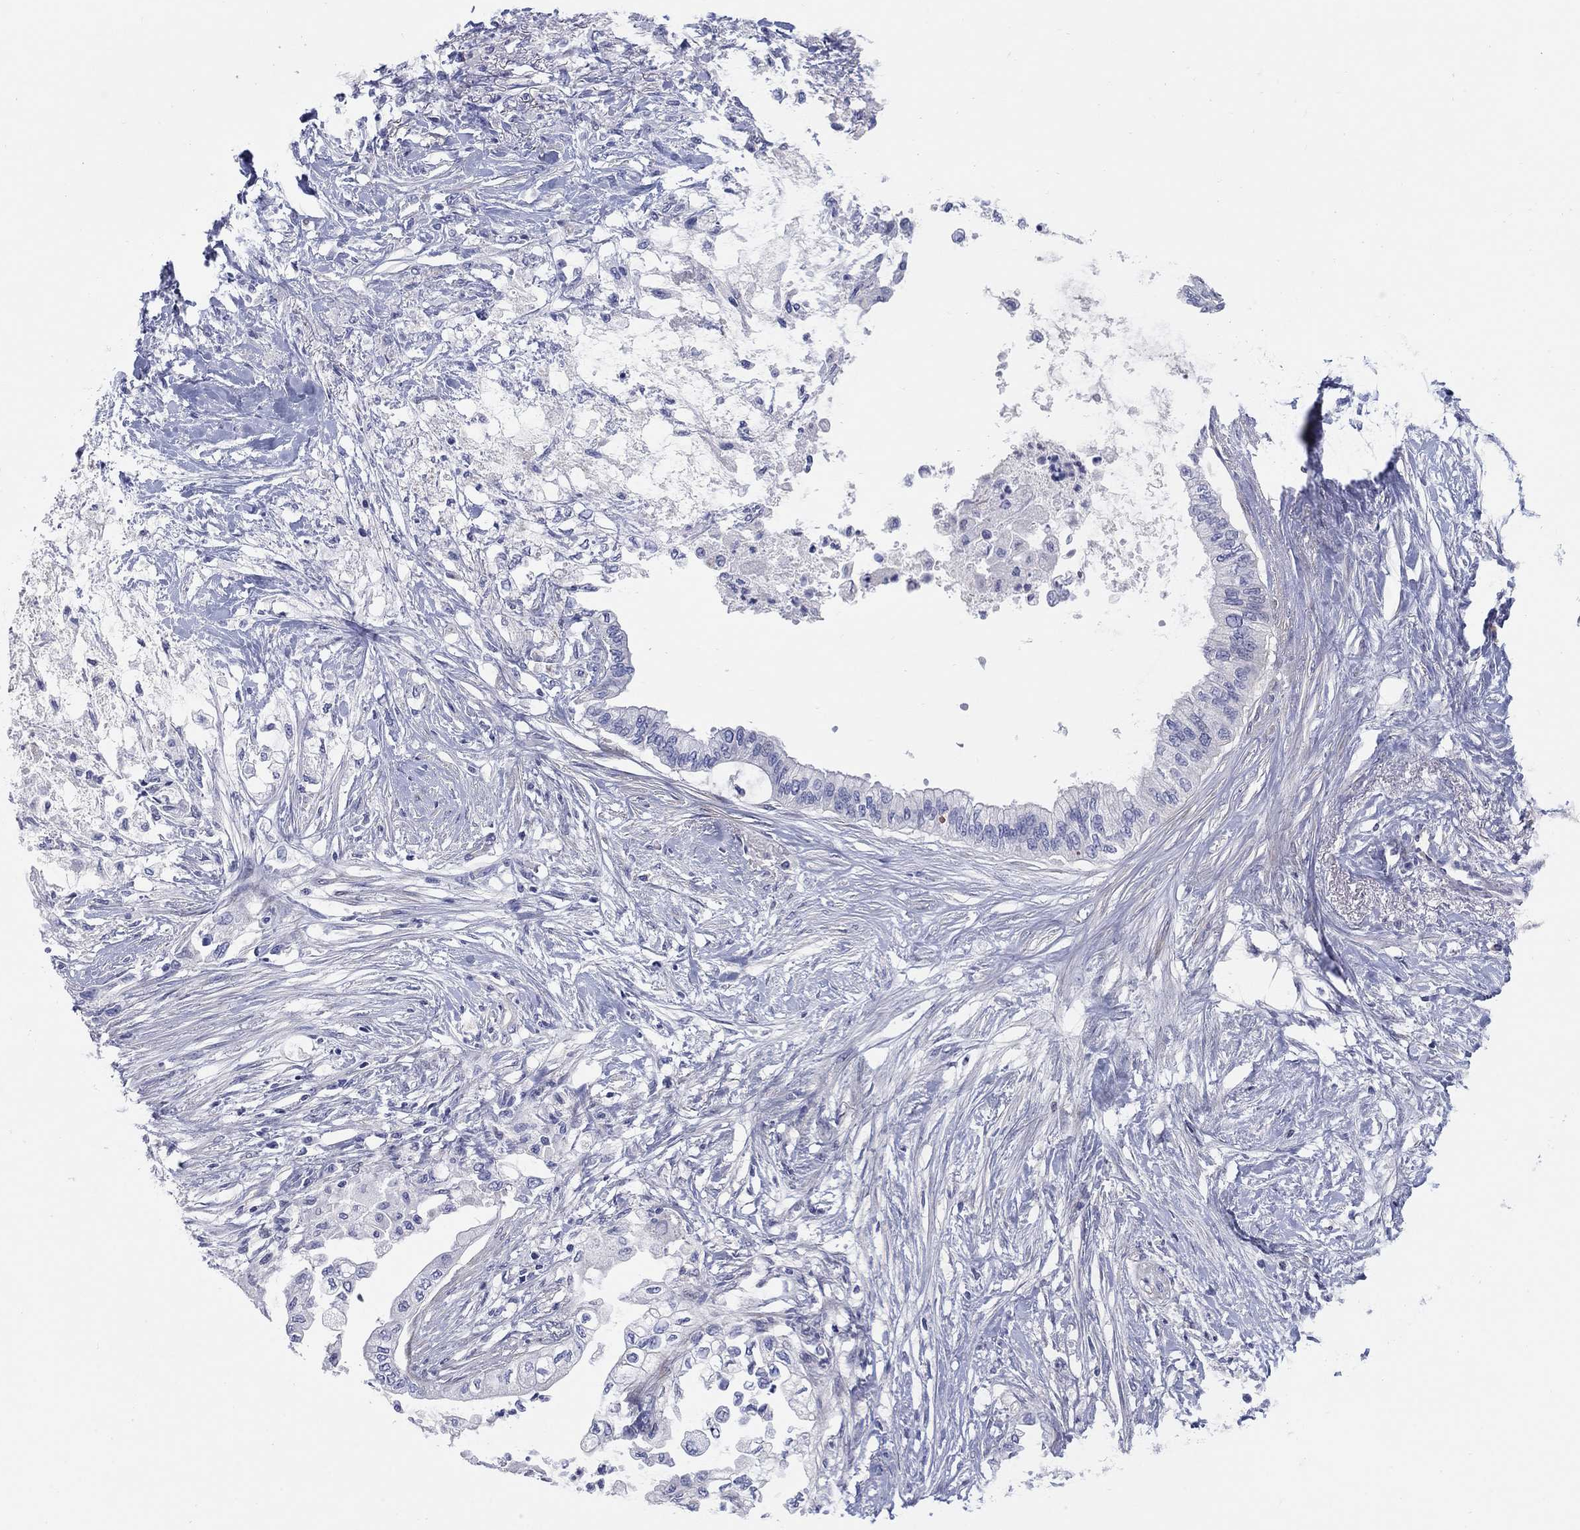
{"staining": {"intensity": "negative", "quantity": "none", "location": "none"}, "tissue": "pancreatic cancer", "cell_type": "Tumor cells", "image_type": "cancer", "snomed": [{"axis": "morphology", "description": "Normal tissue, NOS"}, {"axis": "morphology", "description": "Adenocarcinoma, NOS"}, {"axis": "topography", "description": "Pancreas"}, {"axis": "topography", "description": "Duodenum"}], "caption": "Immunohistochemistry image of neoplastic tissue: human pancreatic cancer stained with DAB shows no significant protein staining in tumor cells.", "gene": "HEATR4", "patient": {"sex": "female", "age": 60}}